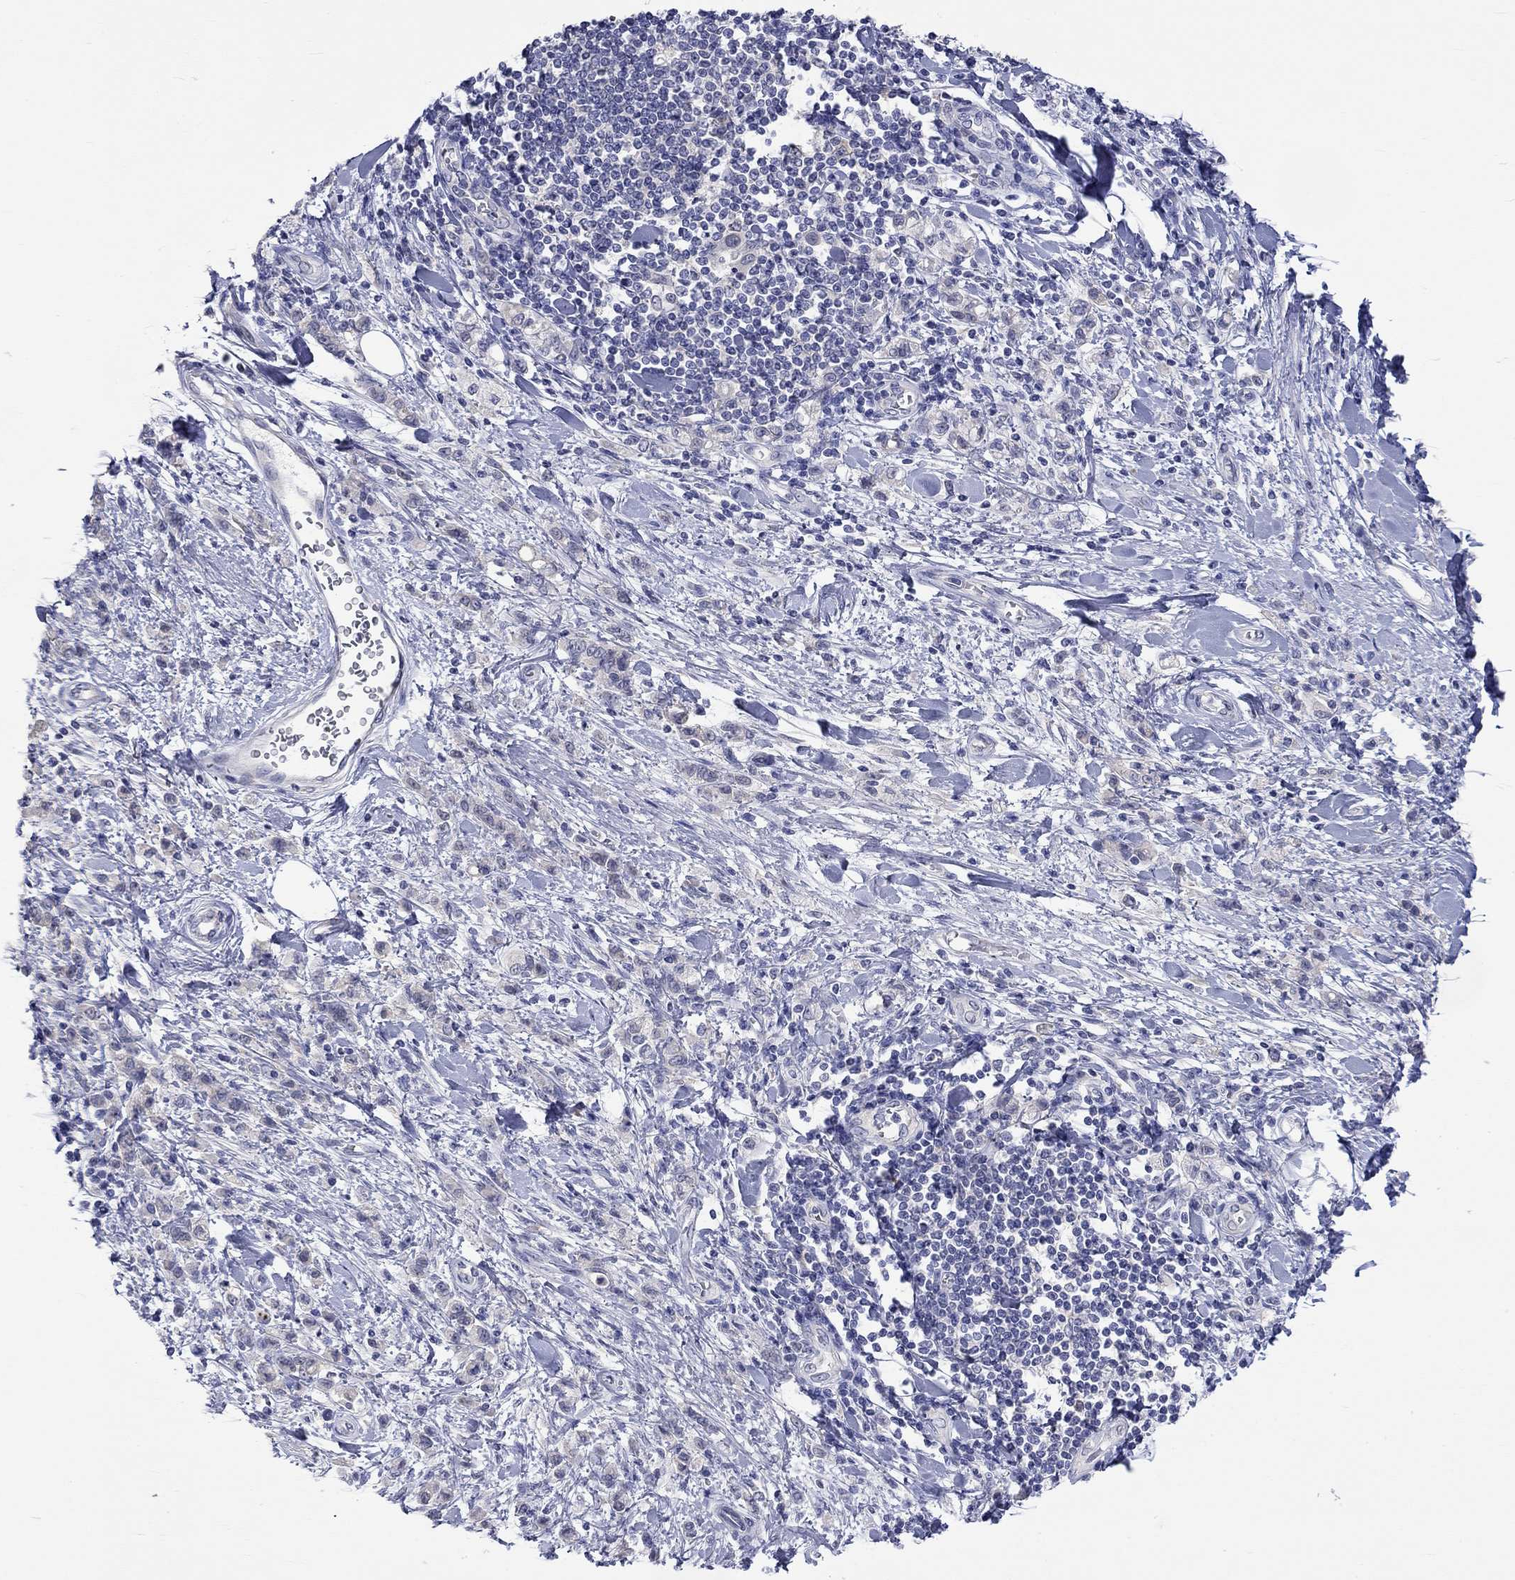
{"staining": {"intensity": "negative", "quantity": "none", "location": "none"}, "tissue": "stomach cancer", "cell_type": "Tumor cells", "image_type": "cancer", "snomed": [{"axis": "morphology", "description": "Adenocarcinoma, NOS"}, {"axis": "topography", "description": "Stomach"}], "caption": "The histopathology image shows no significant positivity in tumor cells of stomach cancer. (Immunohistochemistry, brightfield microscopy, high magnification).", "gene": "CERS1", "patient": {"sex": "male", "age": 77}}